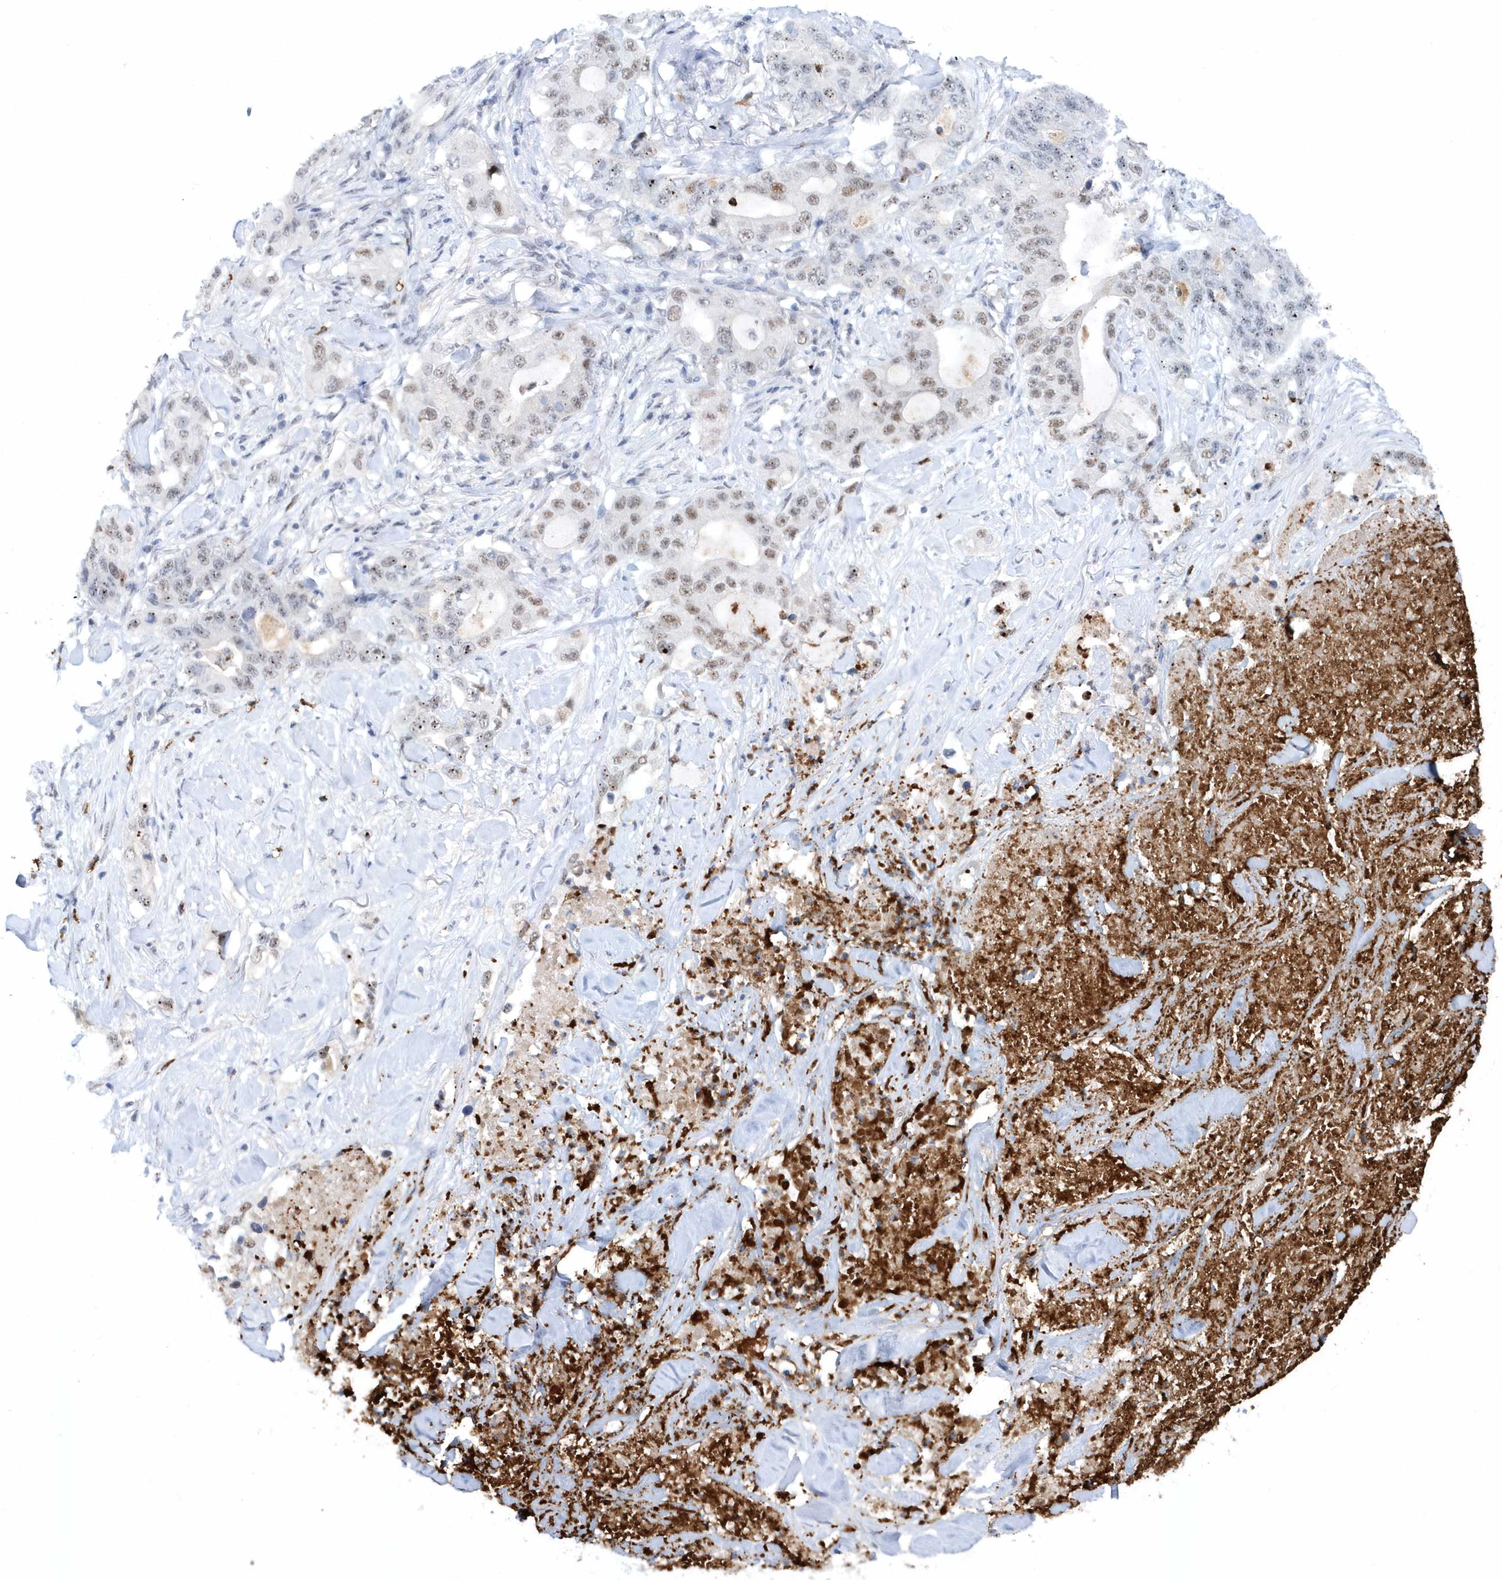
{"staining": {"intensity": "weak", "quantity": "25%-75%", "location": "nuclear"}, "tissue": "lung cancer", "cell_type": "Tumor cells", "image_type": "cancer", "snomed": [{"axis": "morphology", "description": "Adenocarcinoma, NOS"}, {"axis": "topography", "description": "Lung"}], "caption": "Brown immunohistochemical staining in adenocarcinoma (lung) displays weak nuclear expression in about 25%-75% of tumor cells.", "gene": "ASCL4", "patient": {"sex": "female", "age": 51}}